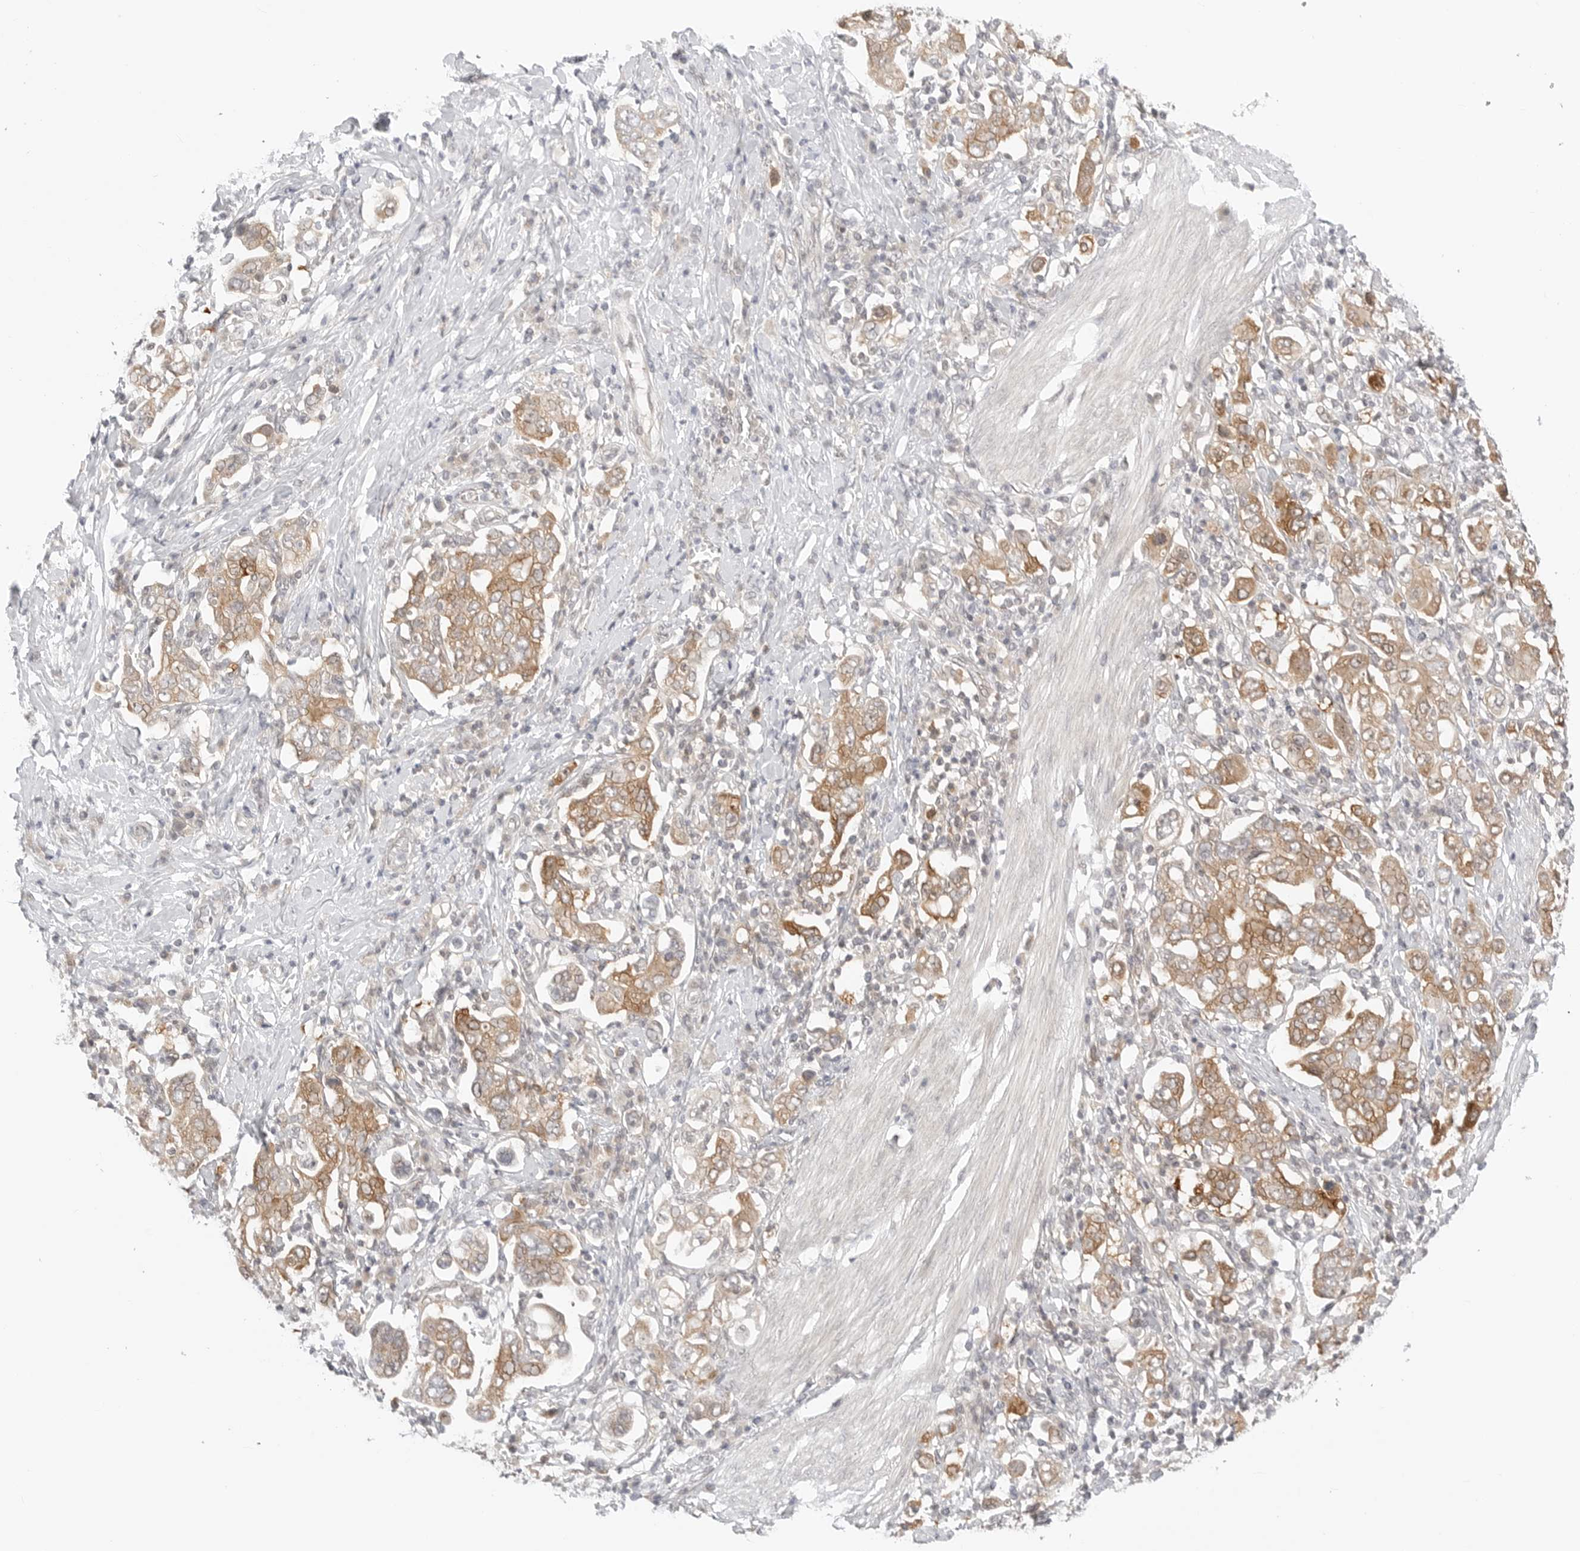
{"staining": {"intensity": "moderate", "quantity": ">75%", "location": "cytoplasmic/membranous"}, "tissue": "stomach cancer", "cell_type": "Tumor cells", "image_type": "cancer", "snomed": [{"axis": "morphology", "description": "Adenocarcinoma, NOS"}, {"axis": "topography", "description": "Stomach, upper"}], "caption": "A brown stain highlights moderate cytoplasmic/membranous positivity of a protein in human stomach adenocarcinoma tumor cells. (DAB = brown stain, brightfield microscopy at high magnification).", "gene": "NUDC", "patient": {"sex": "male", "age": 62}}